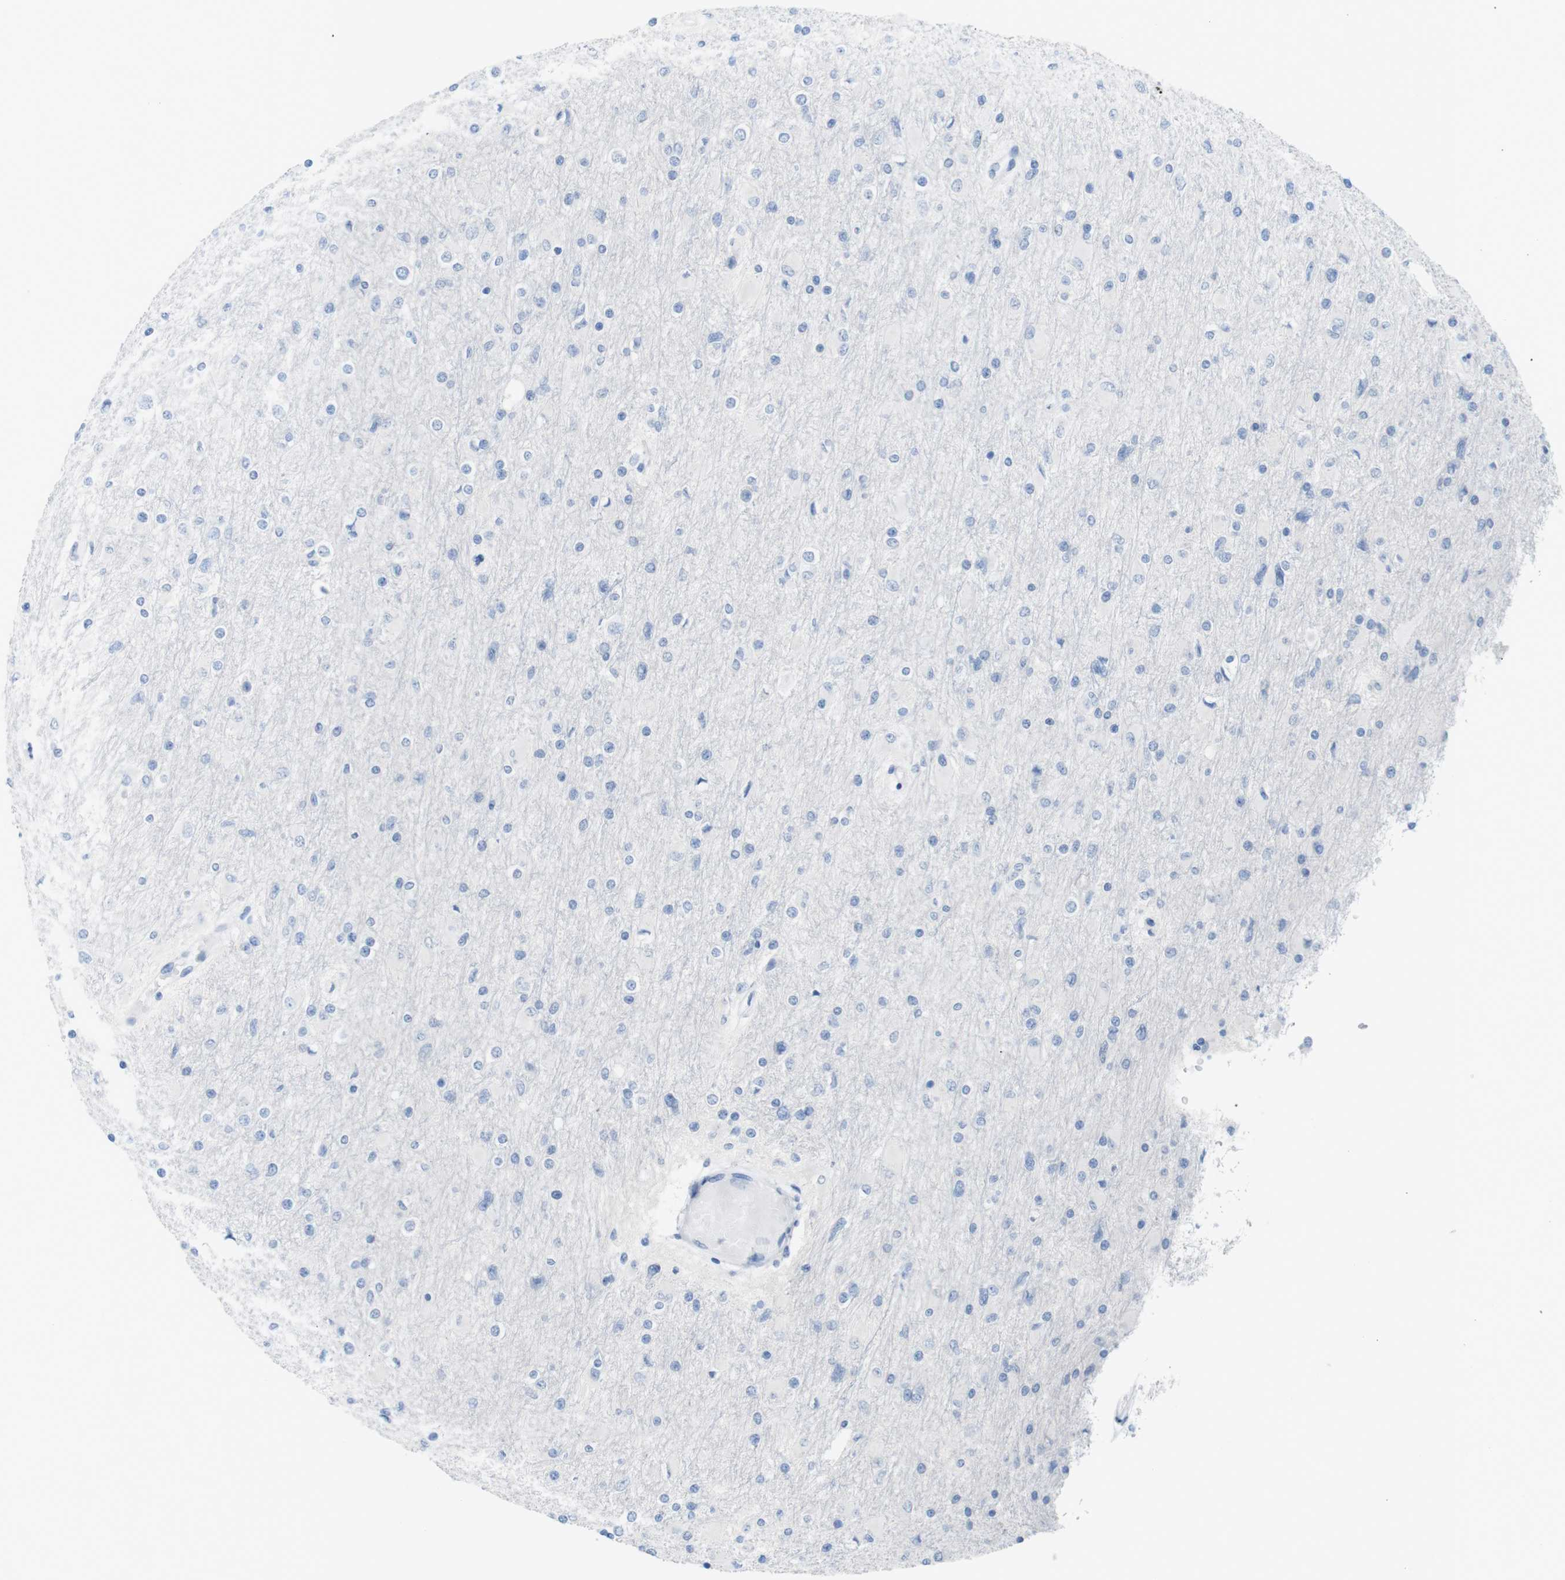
{"staining": {"intensity": "negative", "quantity": "none", "location": "none"}, "tissue": "glioma", "cell_type": "Tumor cells", "image_type": "cancer", "snomed": [{"axis": "morphology", "description": "Glioma, malignant, High grade"}, {"axis": "topography", "description": "Cerebral cortex"}], "caption": "Immunohistochemistry of glioma shows no staining in tumor cells. (Stains: DAB (3,3'-diaminobenzidine) immunohistochemistry (IHC) with hematoxylin counter stain, Microscopy: brightfield microscopy at high magnification).", "gene": "OPN1SW", "patient": {"sex": "female", "age": 36}}